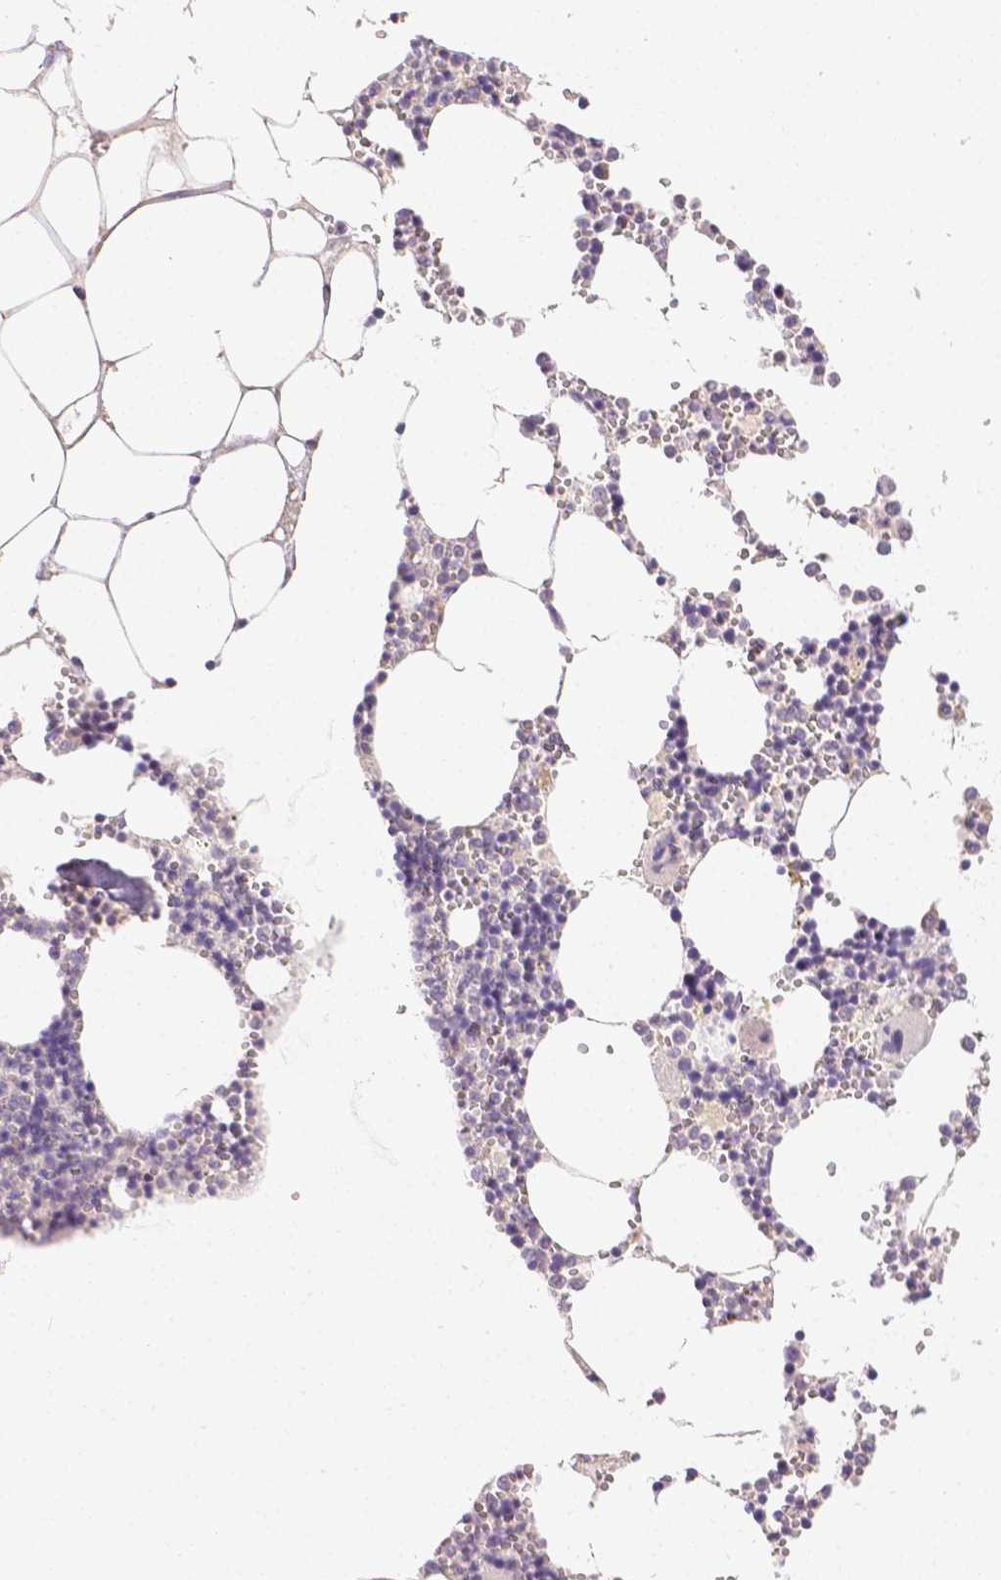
{"staining": {"intensity": "moderate", "quantity": "<25%", "location": "cytoplasmic/membranous"}, "tissue": "bone marrow", "cell_type": "Hematopoietic cells", "image_type": "normal", "snomed": [{"axis": "morphology", "description": "Normal tissue, NOS"}, {"axis": "topography", "description": "Bone marrow"}], "caption": "Immunohistochemical staining of unremarkable human bone marrow demonstrates <25% levels of moderate cytoplasmic/membranous protein positivity in approximately <25% of hematopoietic cells. The staining is performed using DAB brown chromogen to label protein expression. The nuclei are counter-stained blue using hematoxylin.", "gene": "TGM1", "patient": {"sex": "male", "age": 54}}